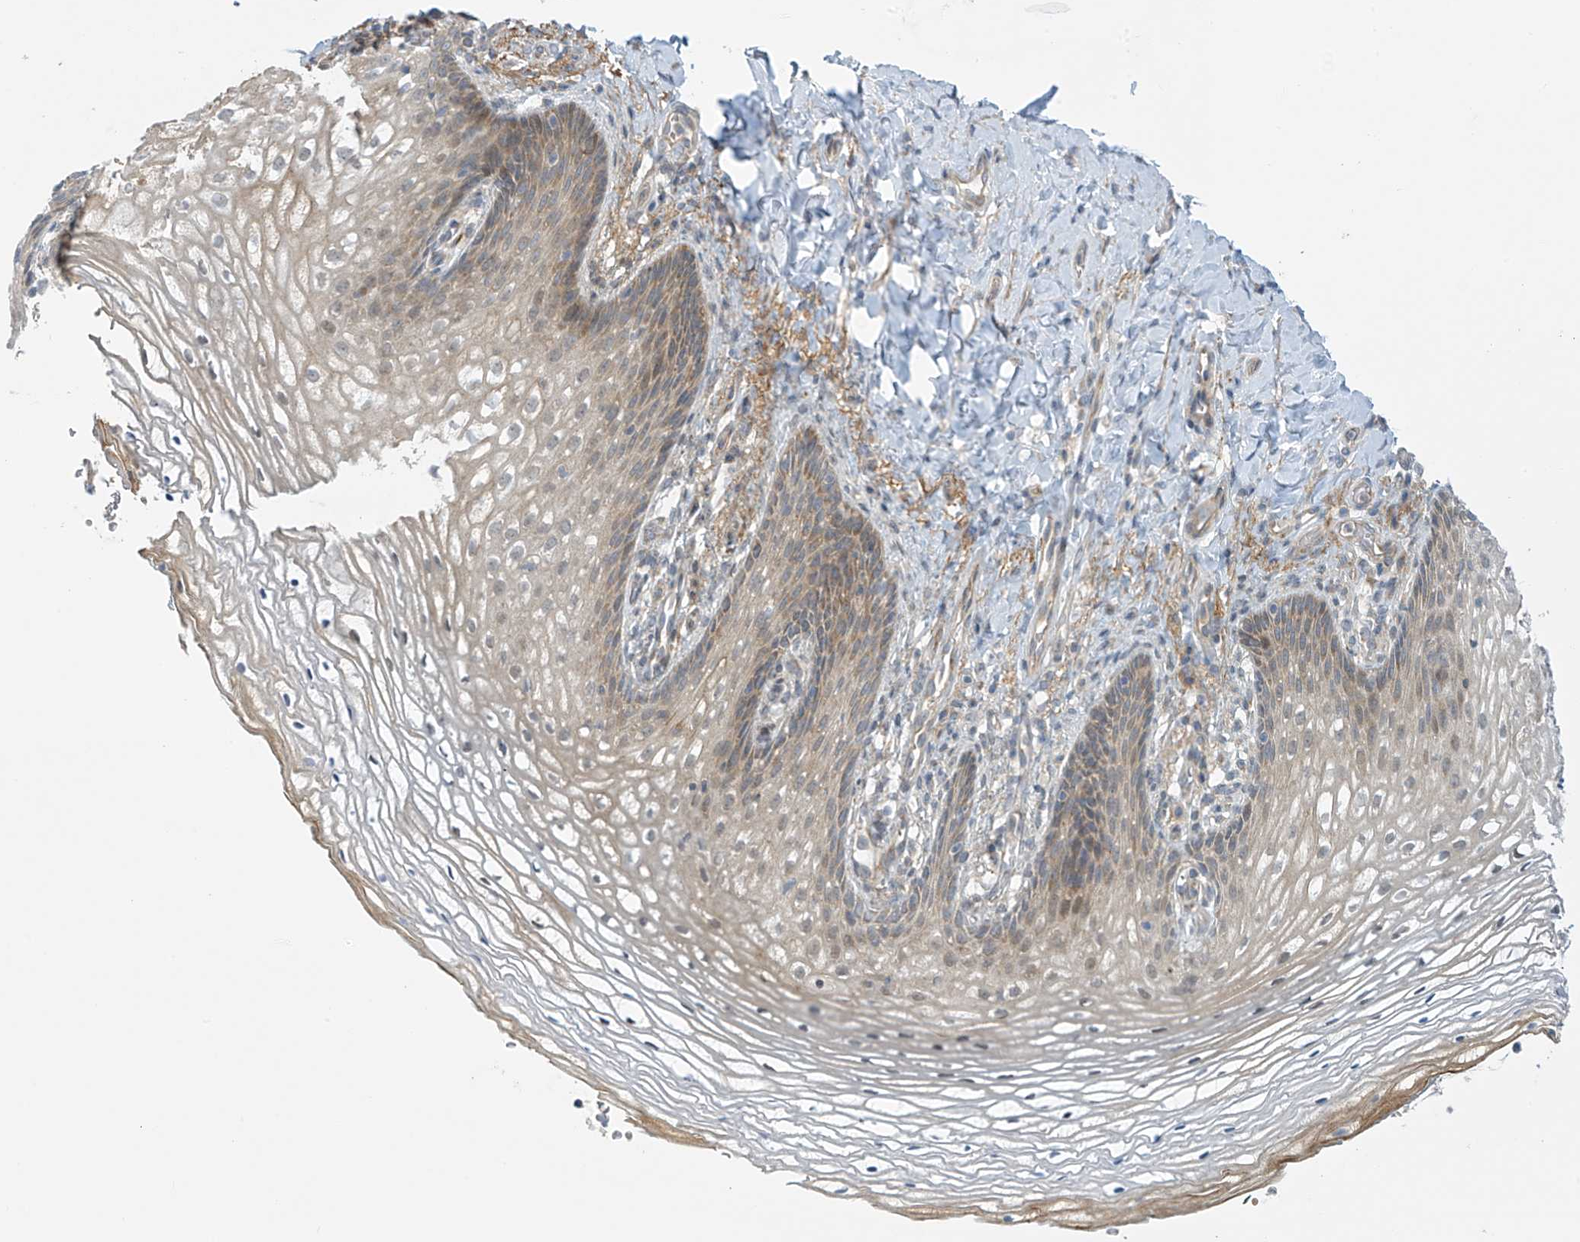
{"staining": {"intensity": "weak", "quantity": "25%-75%", "location": "cytoplasmic/membranous"}, "tissue": "vagina", "cell_type": "Squamous epithelial cells", "image_type": "normal", "snomed": [{"axis": "morphology", "description": "Normal tissue, NOS"}, {"axis": "topography", "description": "Vagina"}], "caption": "A low amount of weak cytoplasmic/membranous positivity is identified in approximately 25%-75% of squamous epithelial cells in unremarkable vagina. The staining was performed using DAB to visualize the protein expression in brown, while the nuclei were stained in blue with hematoxylin (Magnification: 20x).", "gene": "FSD1L", "patient": {"sex": "female", "age": 60}}